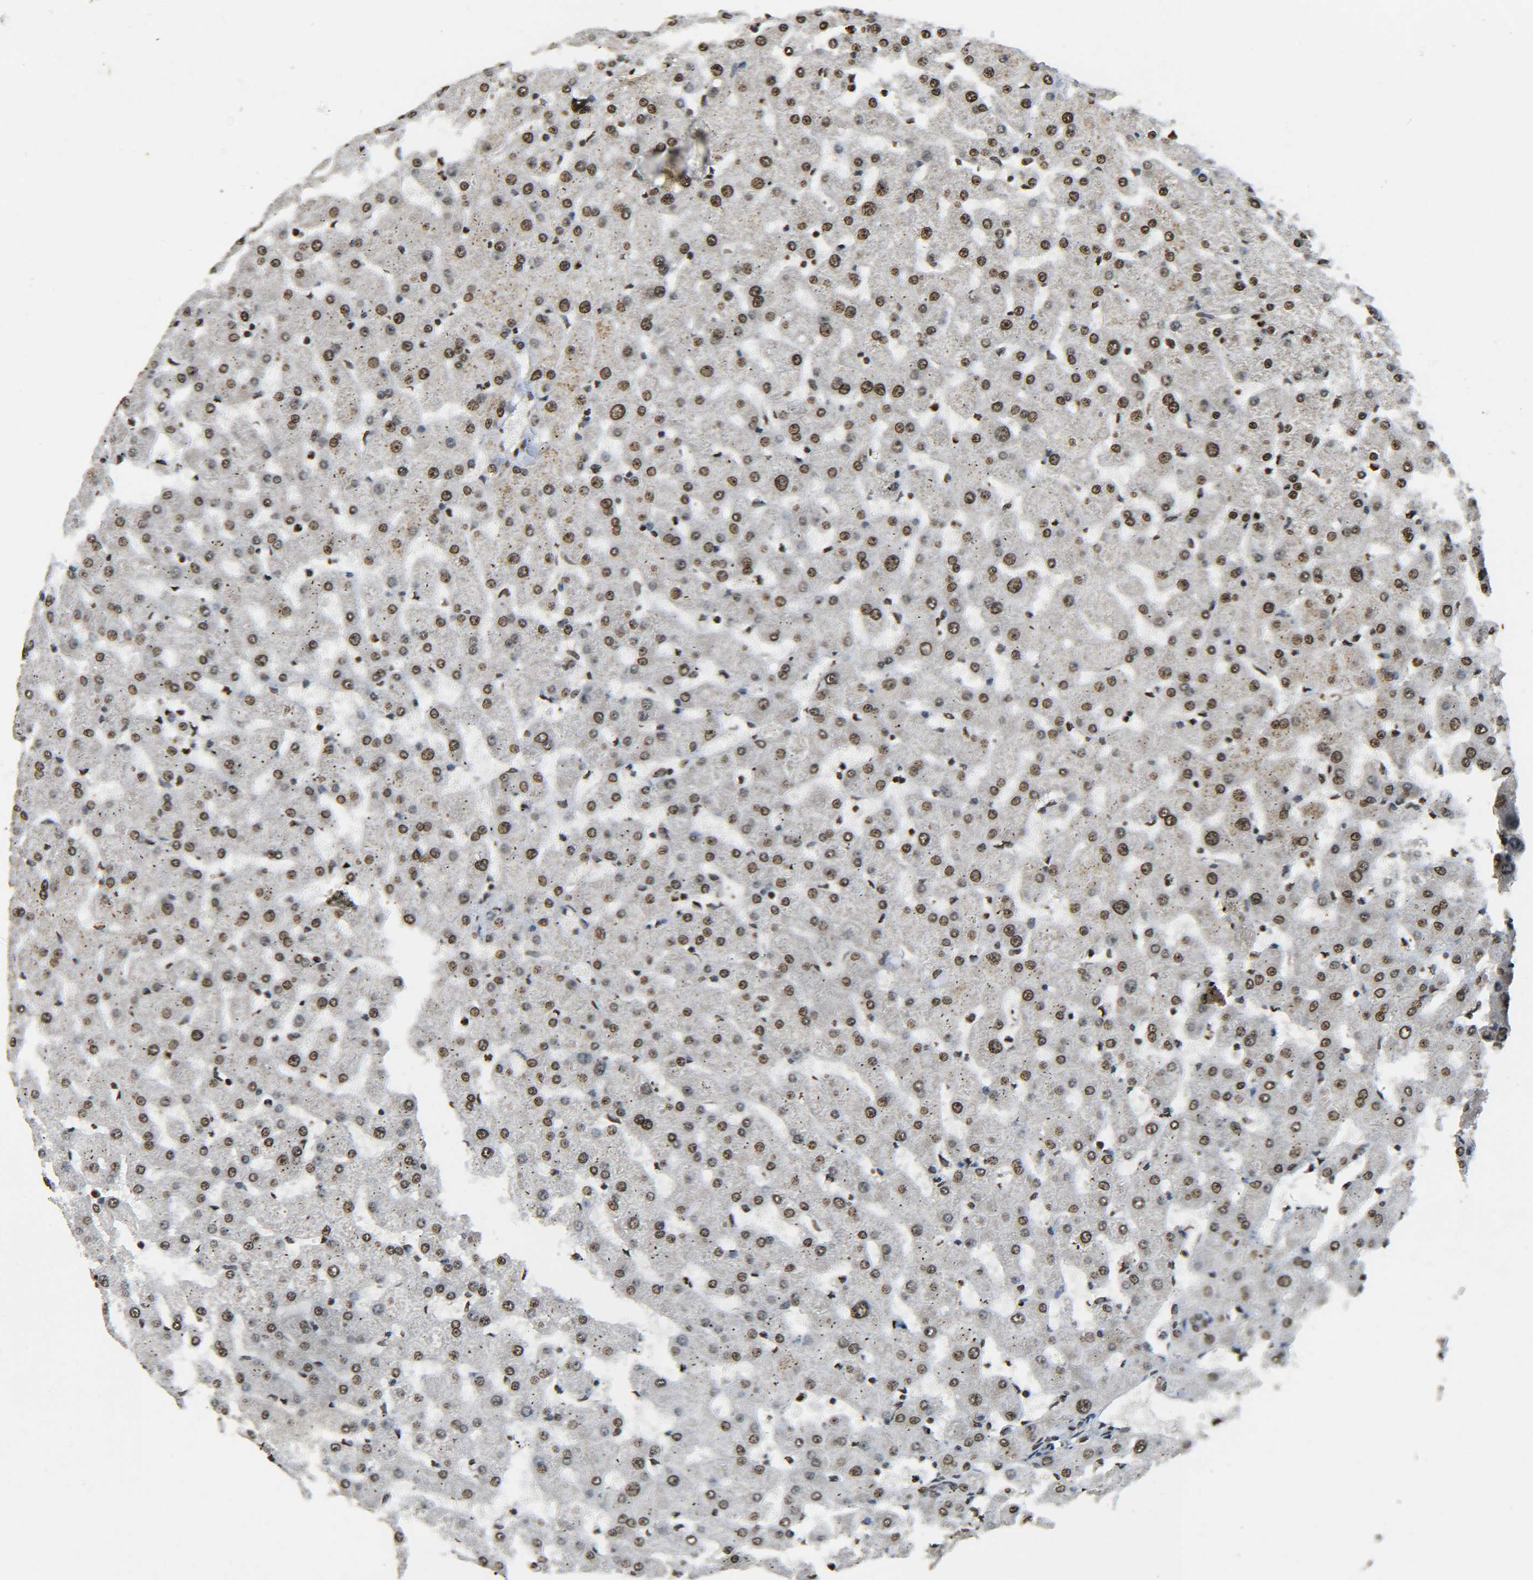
{"staining": {"intensity": "strong", "quantity": ">75%", "location": "nuclear"}, "tissue": "liver", "cell_type": "Cholangiocytes", "image_type": "normal", "snomed": [{"axis": "morphology", "description": "Normal tissue, NOS"}, {"axis": "topography", "description": "Liver"}], "caption": "A high-resolution photomicrograph shows immunohistochemistry staining of benign liver, which reveals strong nuclear expression in about >75% of cholangiocytes.", "gene": "H4C16", "patient": {"sex": "female", "age": 63}}